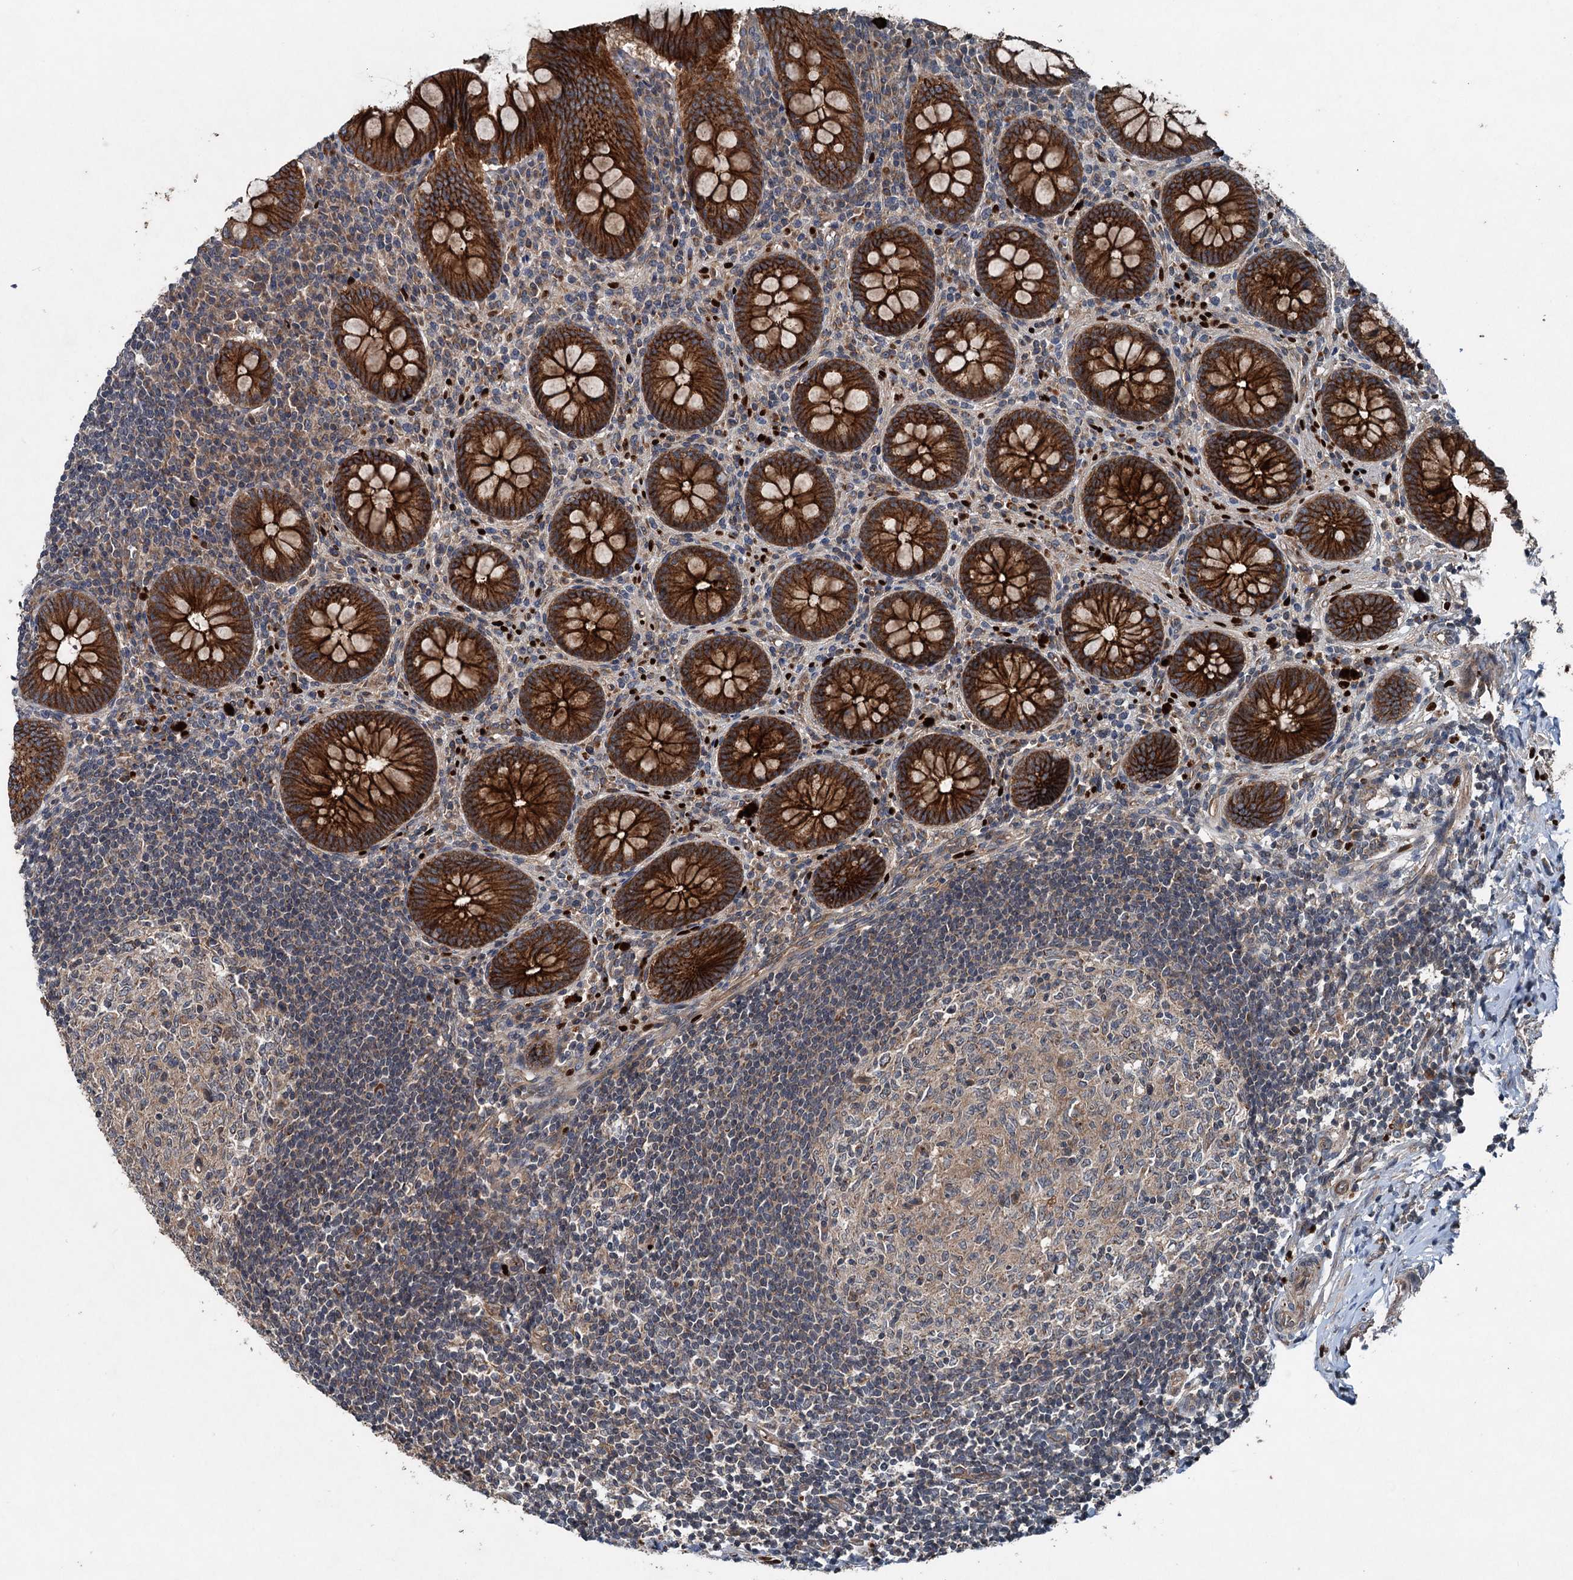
{"staining": {"intensity": "strong", "quantity": ">75%", "location": "cytoplasmic/membranous"}, "tissue": "appendix", "cell_type": "Glandular cells", "image_type": "normal", "snomed": [{"axis": "morphology", "description": "Normal tissue, NOS"}, {"axis": "topography", "description": "Appendix"}], "caption": "Immunohistochemistry (IHC) staining of normal appendix, which shows high levels of strong cytoplasmic/membranous staining in approximately >75% of glandular cells indicating strong cytoplasmic/membranous protein positivity. The staining was performed using DAB (brown) for protein detection and nuclei were counterstained in hematoxylin (blue).", "gene": "N4BP2L2", "patient": {"sex": "female", "age": 33}}